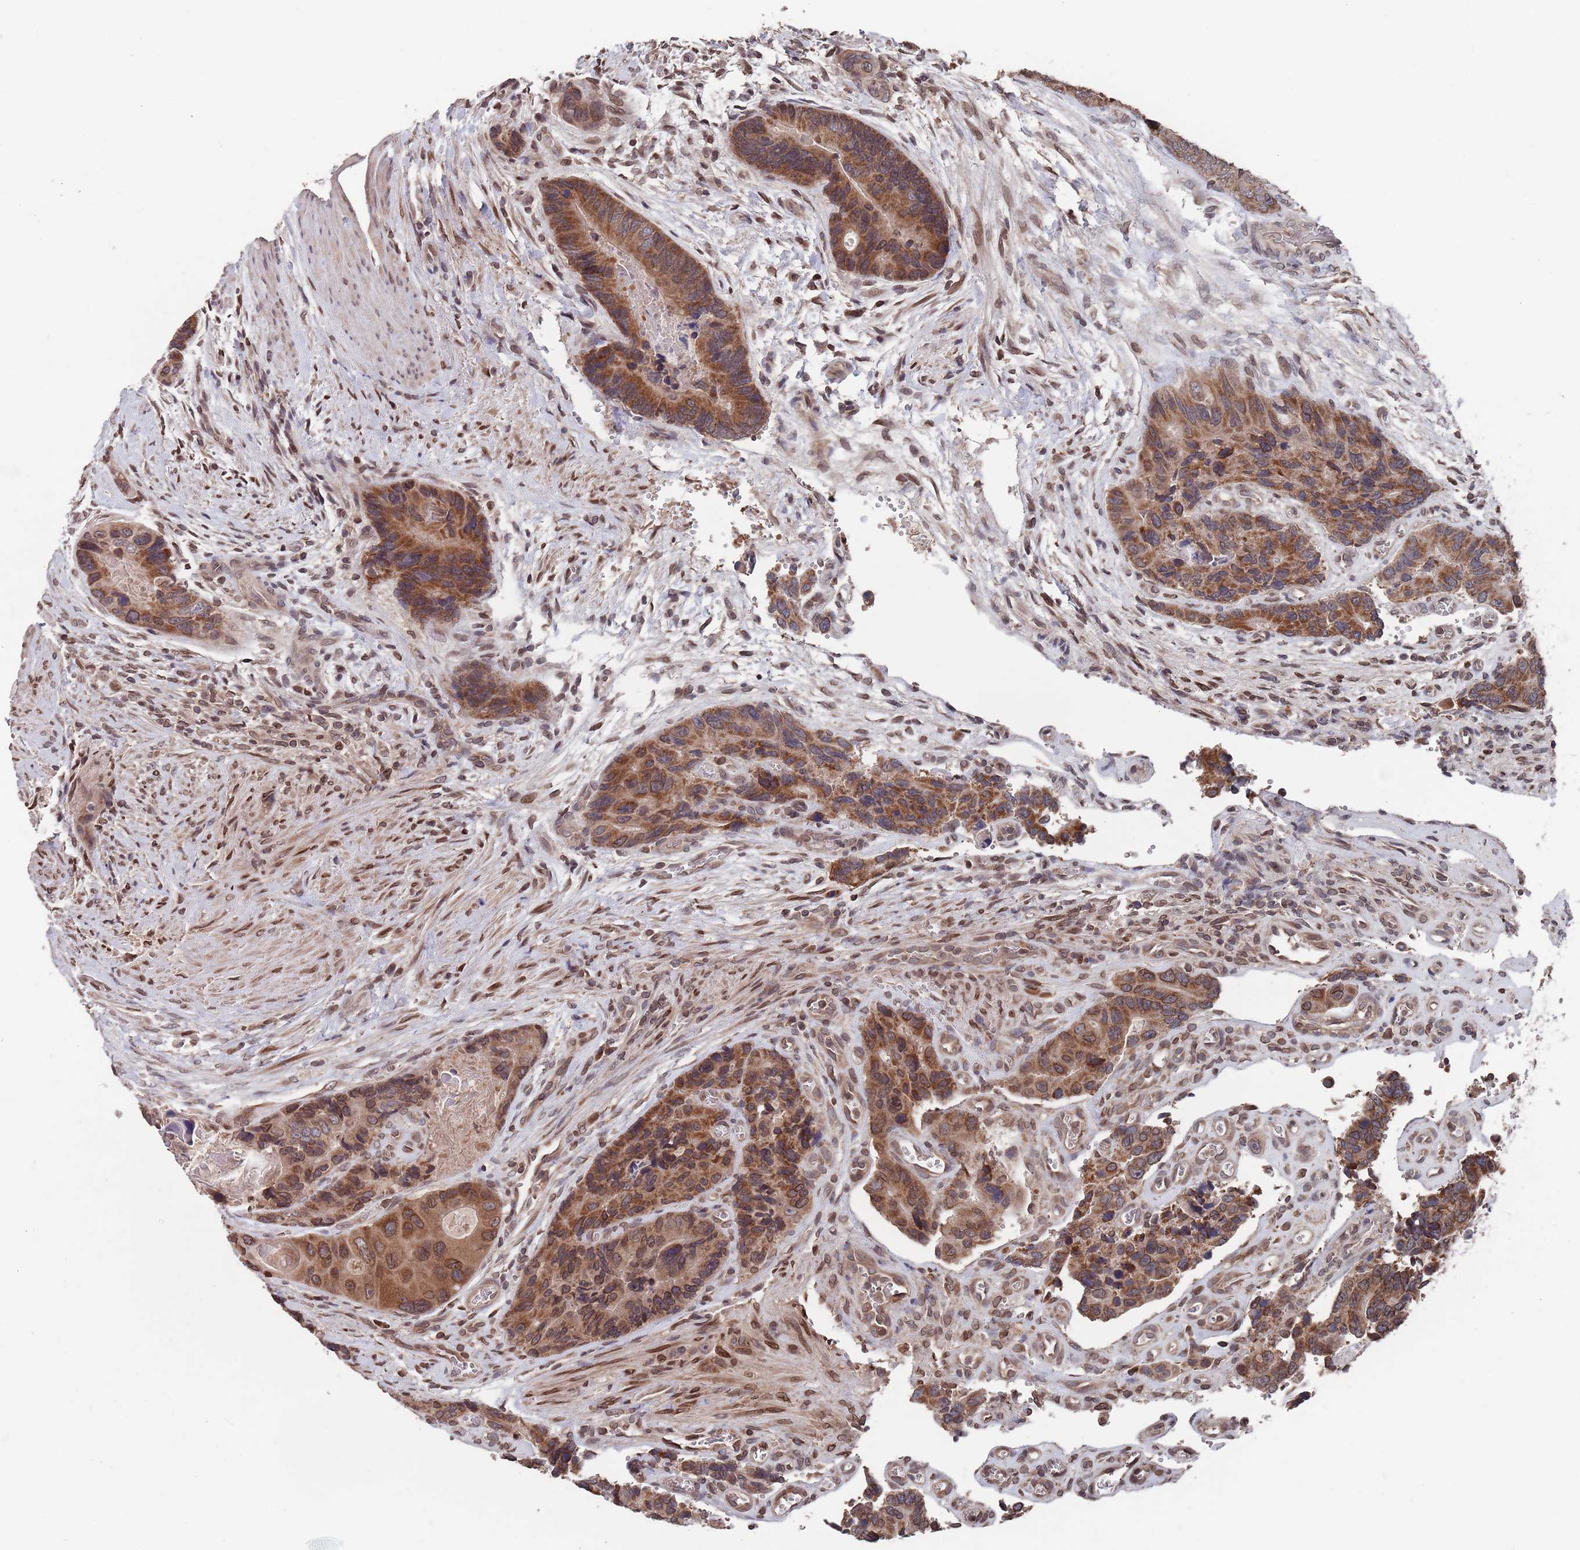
{"staining": {"intensity": "moderate", "quantity": ">75%", "location": "cytoplasmic/membranous,nuclear"}, "tissue": "colorectal cancer", "cell_type": "Tumor cells", "image_type": "cancer", "snomed": [{"axis": "morphology", "description": "Adenocarcinoma, NOS"}, {"axis": "topography", "description": "Colon"}], "caption": "Immunohistochemical staining of human adenocarcinoma (colorectal) exhibits moderate cytoplasmic/membranous and nuclear protein positivity in about >75% of tumor cells. The staining was performed using DAB (3,3'-diaminobenzidine), with brown indicating positive protein expression. Nuclei are stained blue with hematoxylin.", "gene": "SDHAF3", "patient": {"sex": "male", "age": 84}}